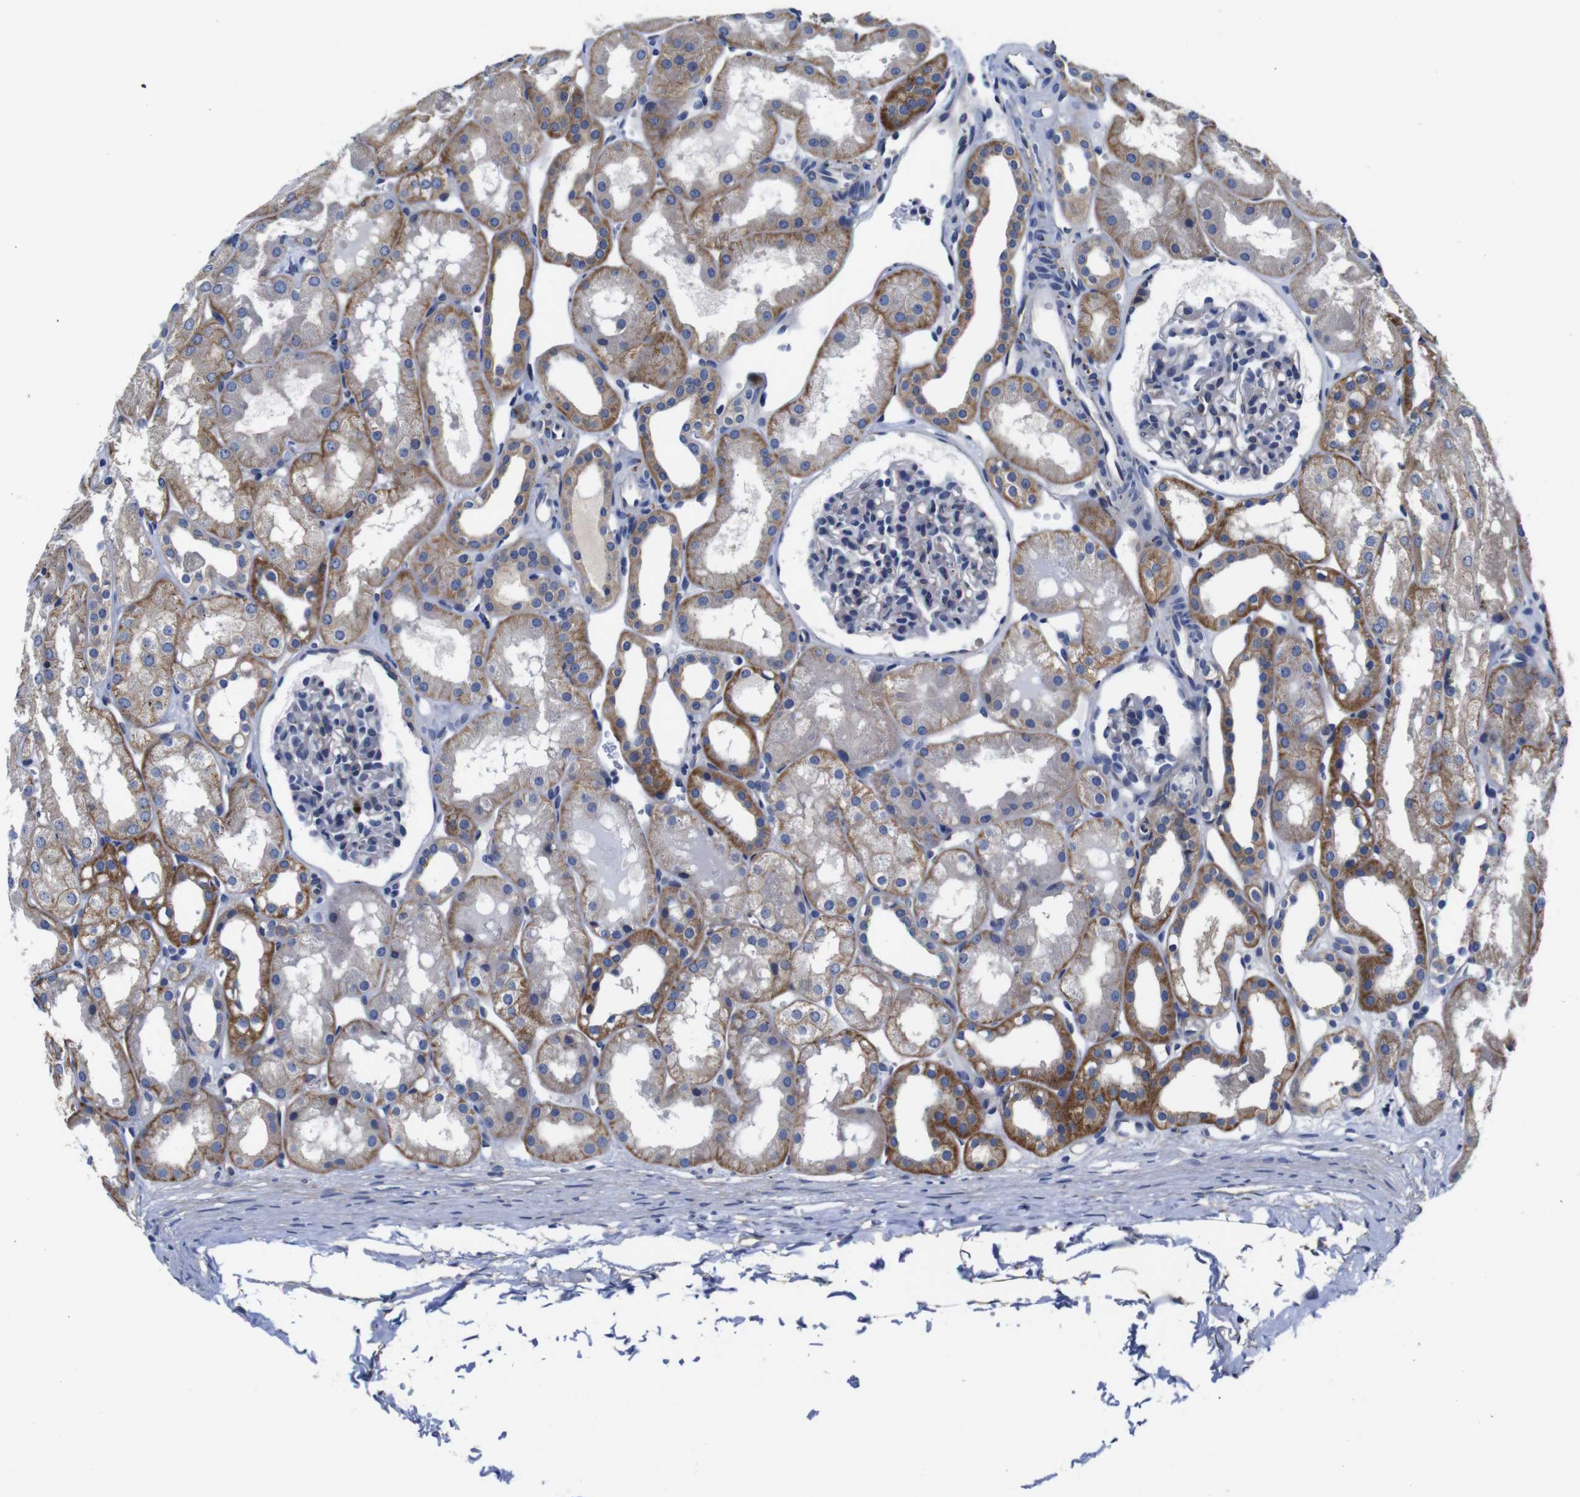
{"staining": {"intensity": "moderate", "quantity": "<25%", "location": "cytoplasmic/membranous"}, "tissue": "kidney", "cell_type": "Cells in glomeruli", "image_type": "normal", "snomed": [{"axis": "morphology", "description": "Normal tissue, NOS"}, {"axis": "topography", "description": "Kidney"}, {"axis": "topography", "description": "Urinary bladder"}], "caption": "A photomicrograph showing moderate cytoplasmic/membranous positivity in approximately <25% of cells in glomeruli in normal kidney, as visualized by brown immunohistochemical staining.", "gene": "GIMAP2", "patient": {"sex": "male", "age": 16}}